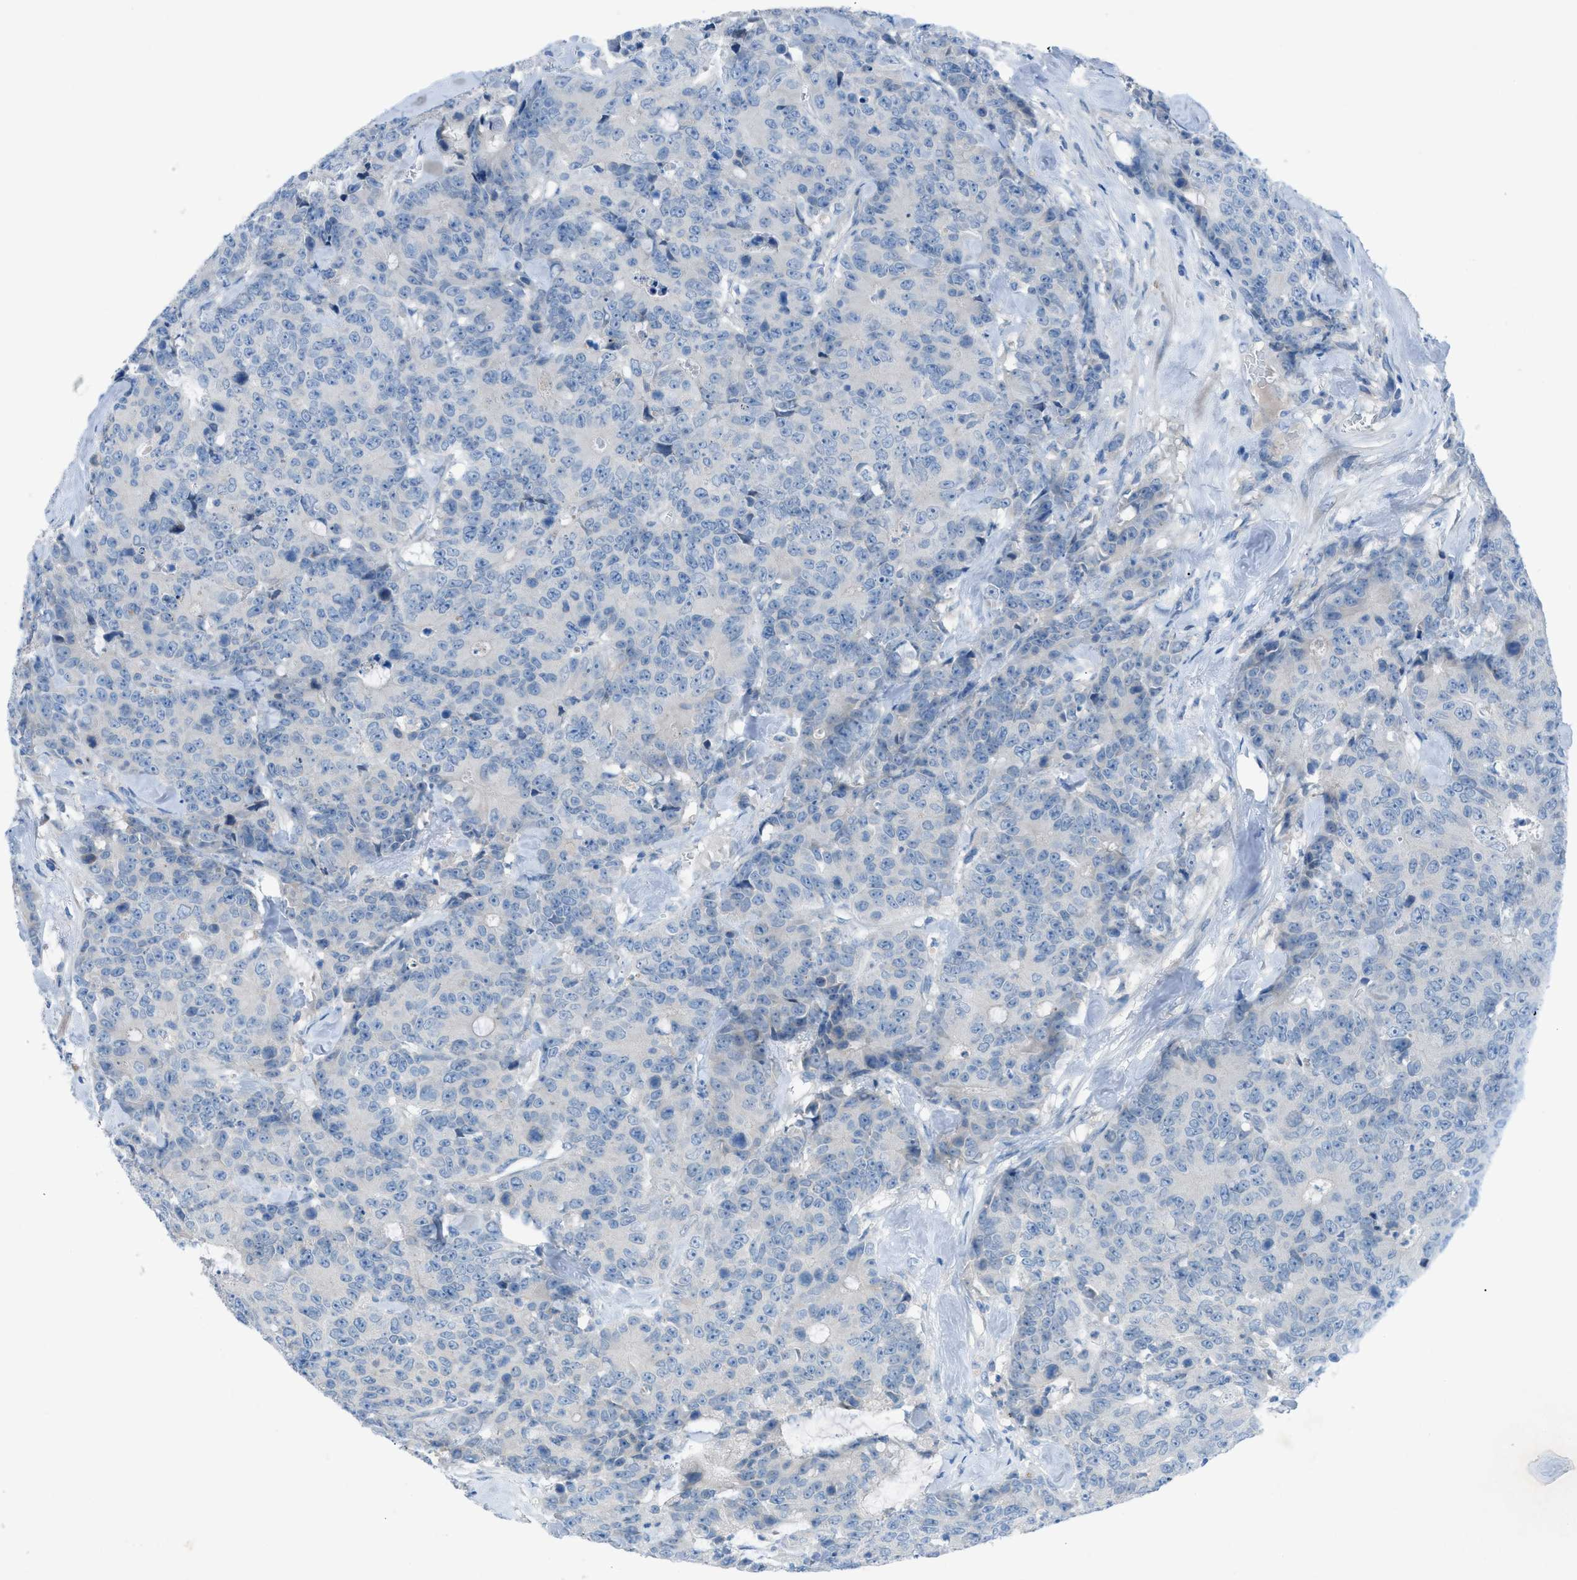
{"staining": {"intensity": "negative", "quantity": "none", "location": "none"}, "tissue": "colorectal cancer", "cell_type": "Tumor cells", "image_type": "cancer", "snomed": [{"axis": "morphology", "description": "Adenocarcinoma, NOS"}, {"axis": "topography", "description": "Colon"}], "caption": "Tumor cells show no significant protein expression in colorectal cancer.", "gene": "C5AR2", "patient": {"sex": "female", "age": 86}}